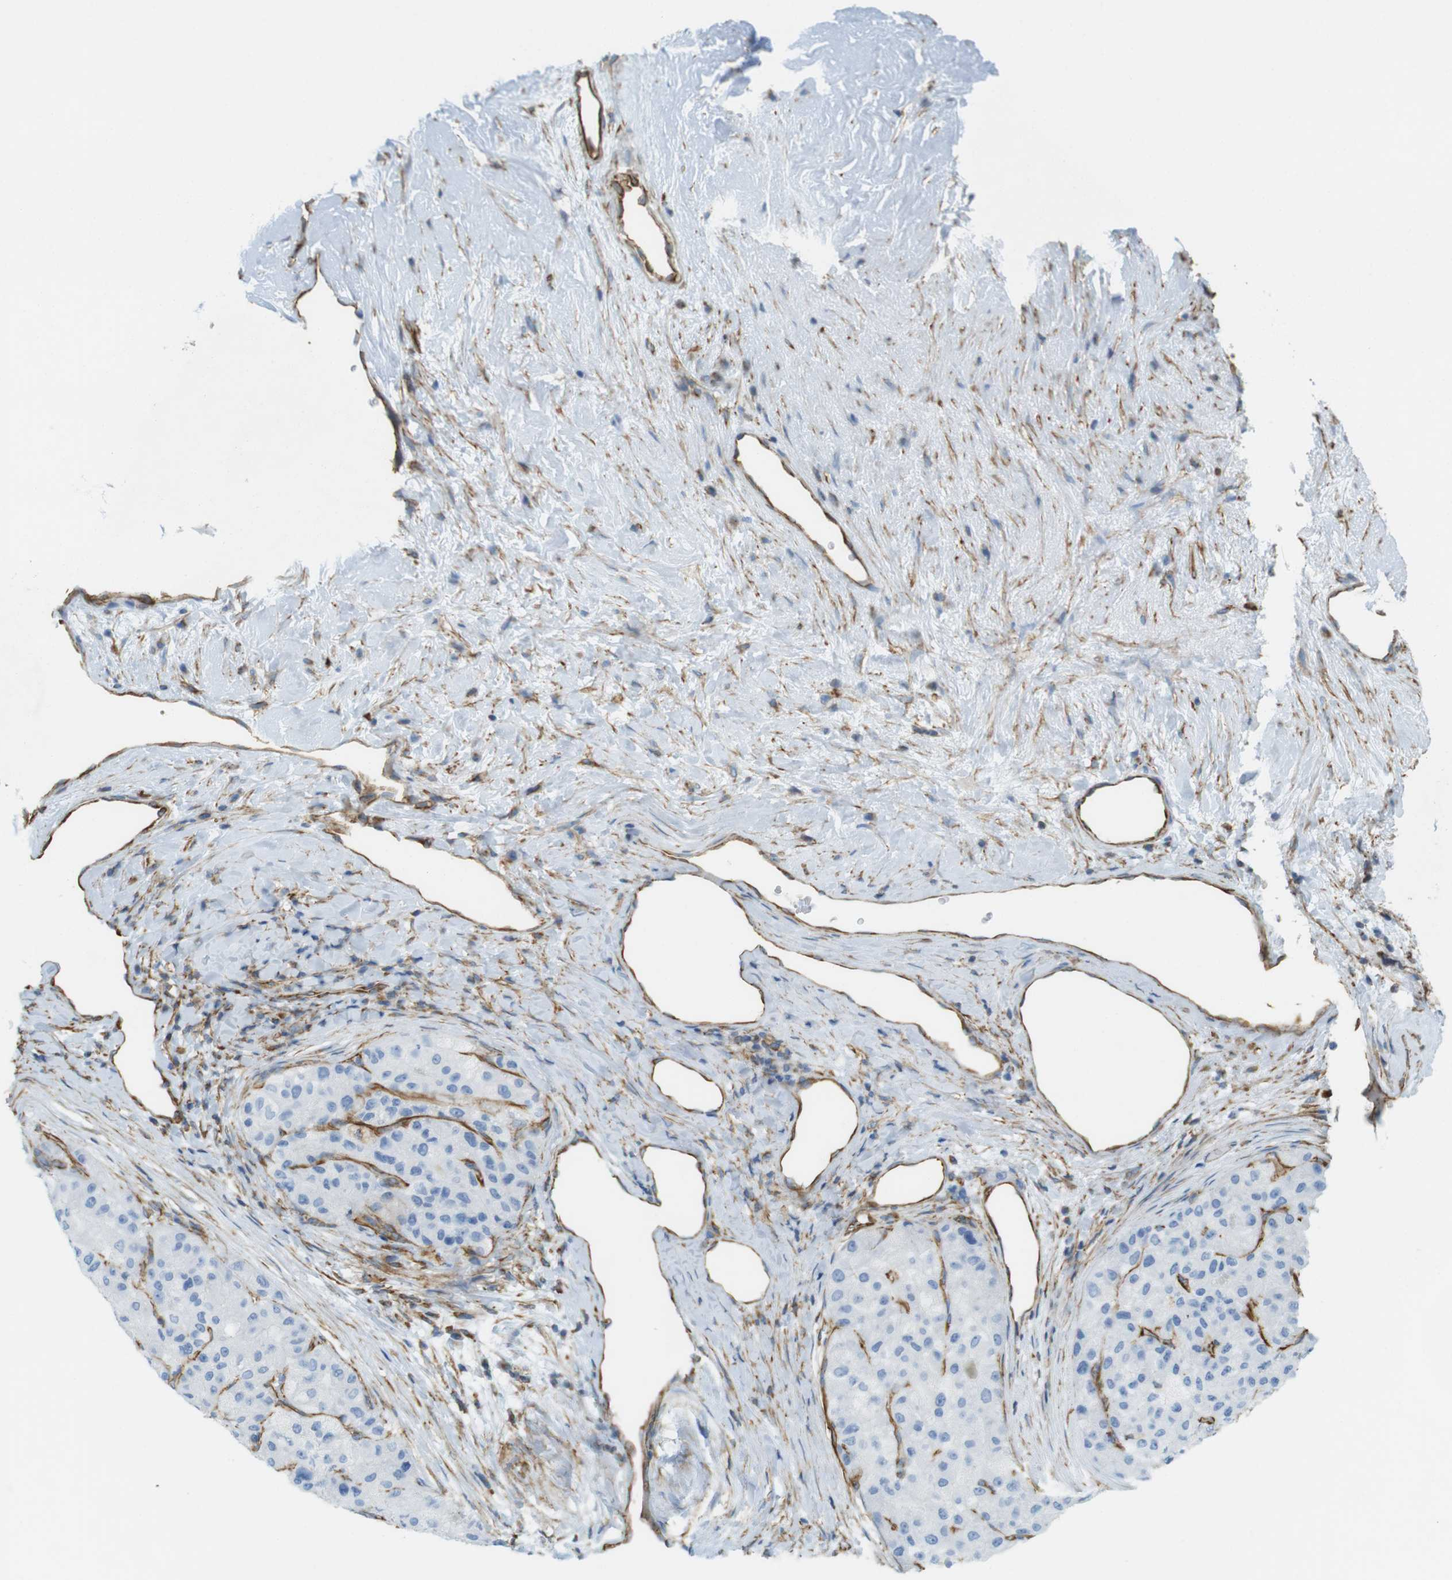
{"staining": {"intensity": "negative", "quantity": "none", "location": "none"}, "tissue": "liver cancer", "cell_type": "Tumor cells", "image_type": "cancer", "snomed": [{"axis": "morphology", "description": "Carcinoma, Hepatocellular, NOS"}, {"axis": "topography", "description": "Liver"}], "caption": "Immunohistochemistry micrograph of neoplastic tissue: liver cancer stained with DAB reveals no significant protein staining in tumor cells. (DAB (3,3'-diaminobenzidine) immunohistochemistry with hematoxylin counter stain).", "gene": "MS4A10", "patient": {"sex": "male", "age": 80}}